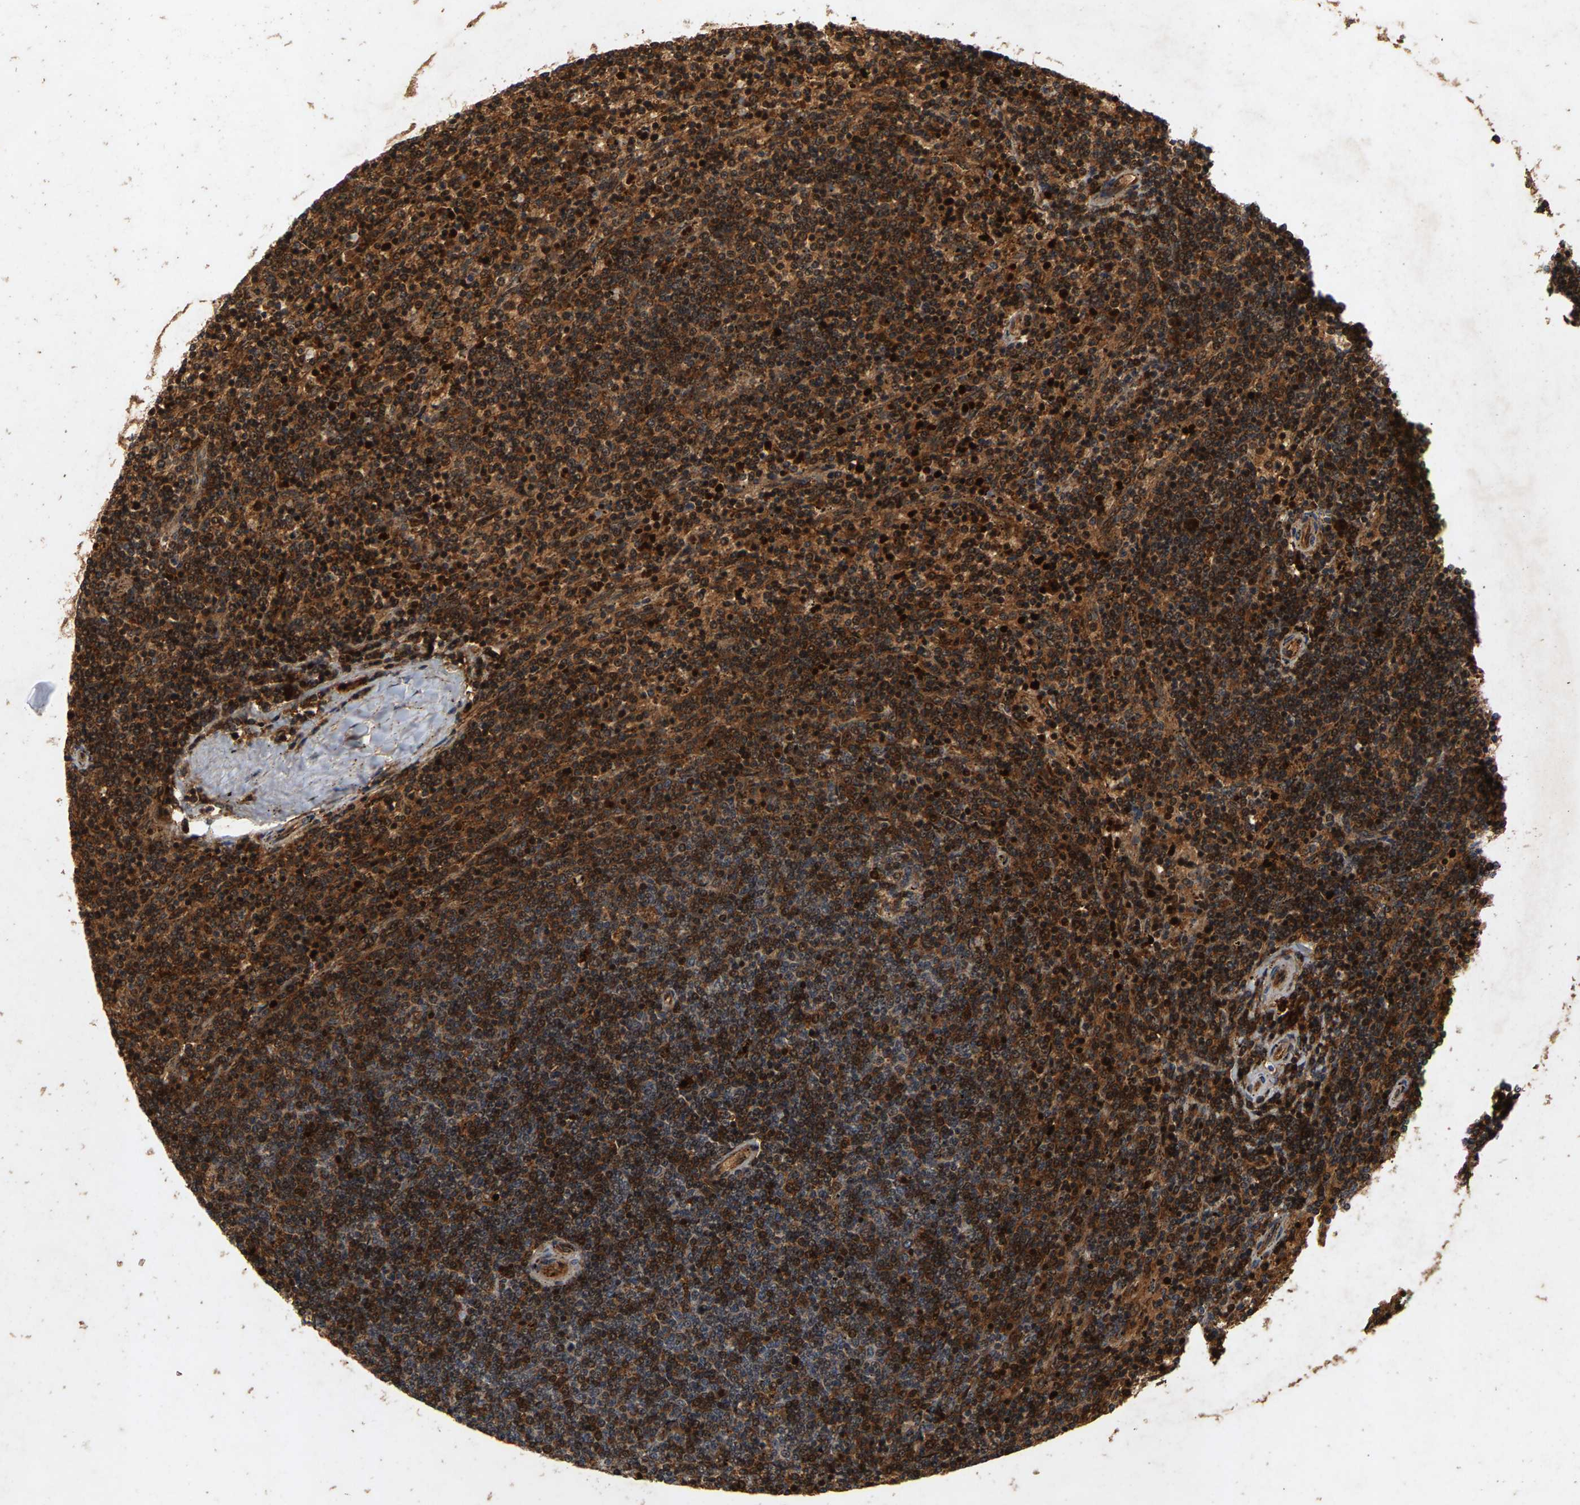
{"staining": {"intensity": "strong", "quantity": "25%-75%", "location": "cytoplasmic/membranous"}, "tissue": "lymphoma", "cell_type": "Tumor cells", "image_type": "cancer", "snomed": [{"axis": "morphology", "description": "Malignant lymphoma, non-Hodgkin's type, Low grade"}, {"axis": "topography", "description": "Spleen"}], "caption": "An IHC histopathology image of neoplastic tissue is shown. Protein staining in brown labels strong cytoplasmic/membranous positivity in lymphoma within tumor cells.", "gene": "CIDEC", "patient": {"sex": "female", "age": 50}}